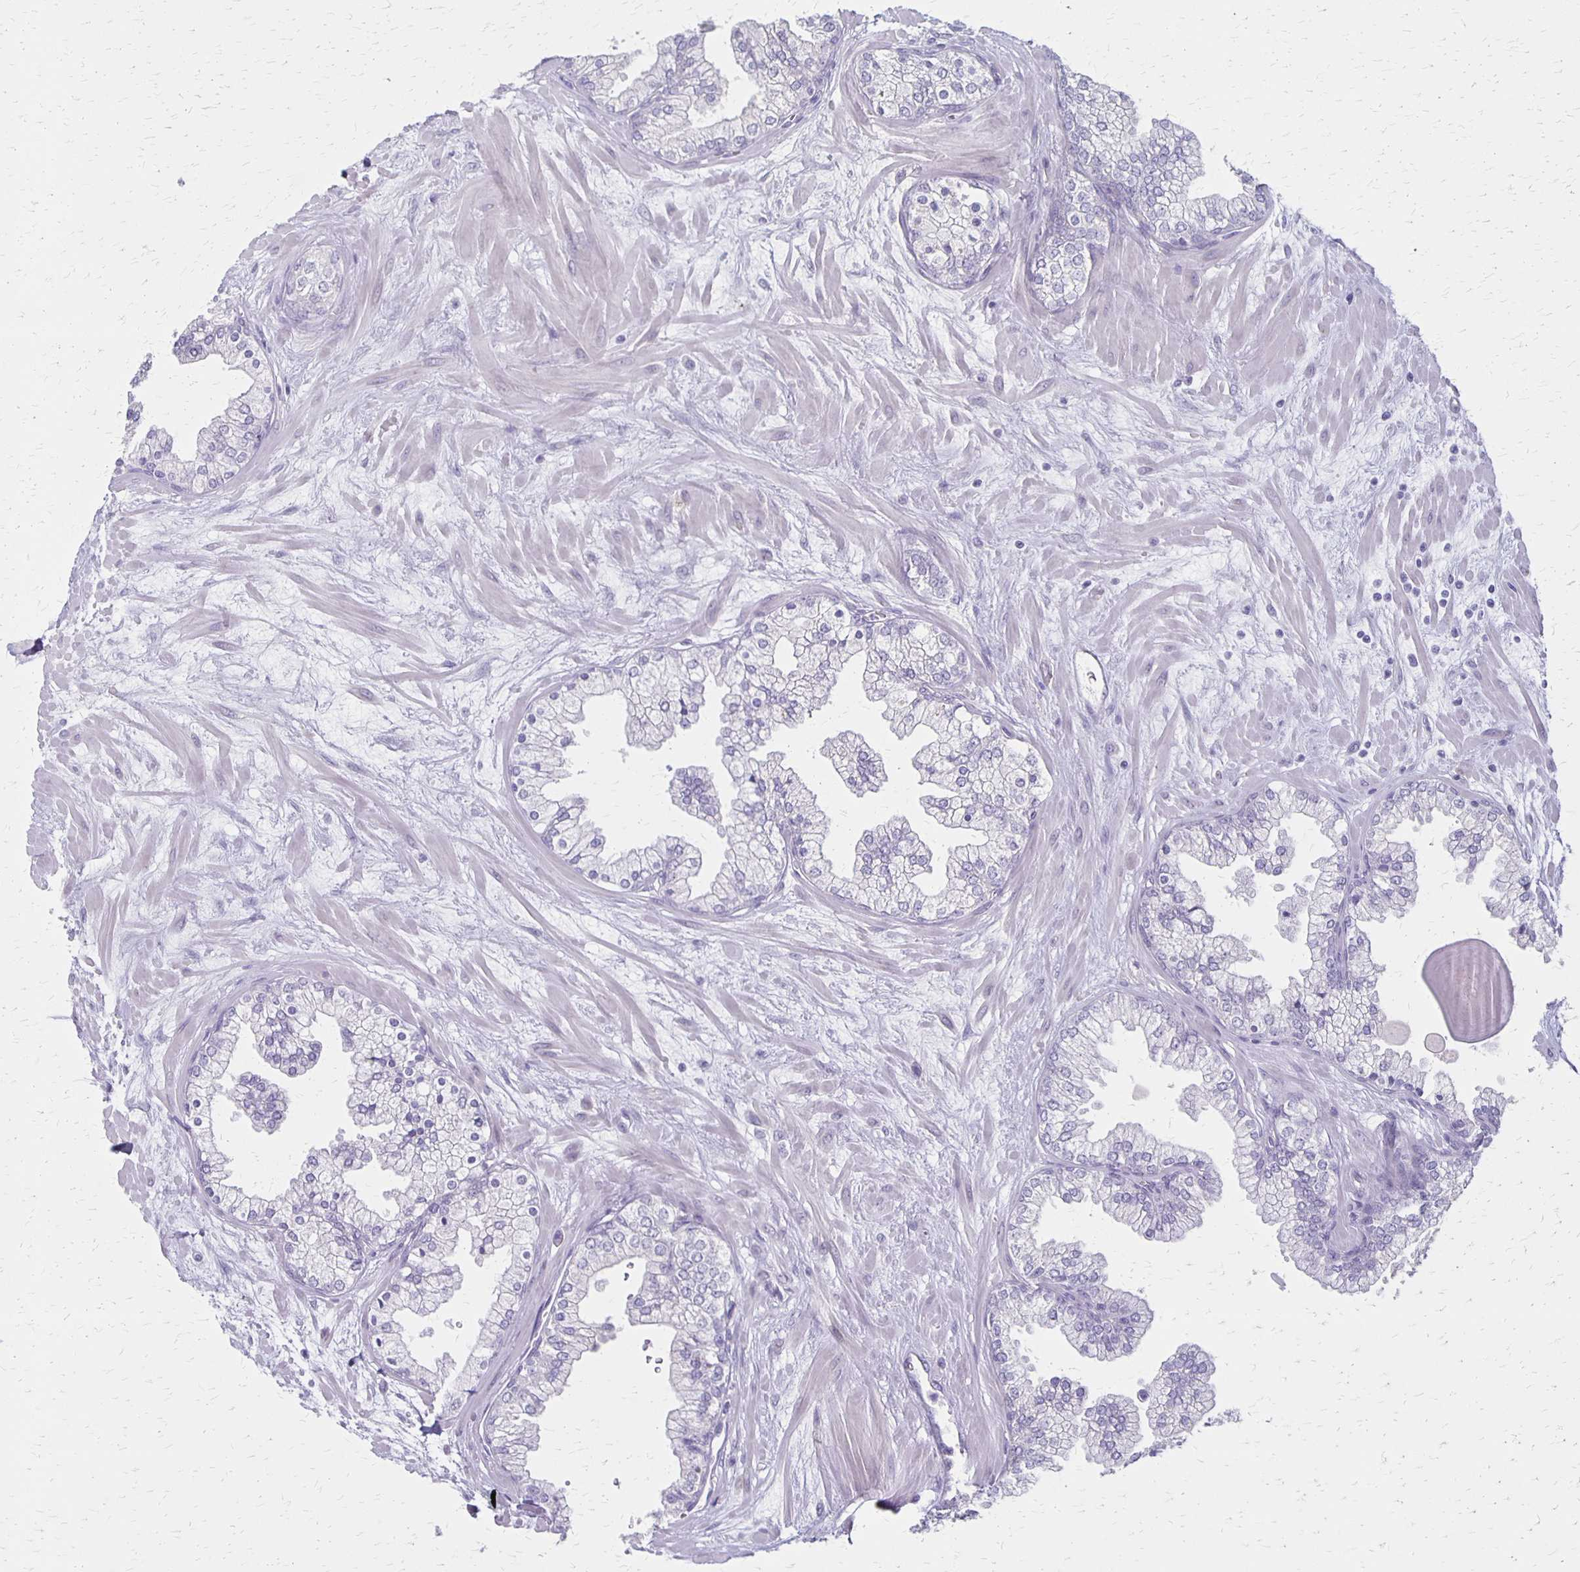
{"staining": {"intensity": "negative", "quantity": "none", "location": "none"}, "tissue": "prostate", "cell_type": "Glandular cells", "image_type": "normal", "snomed": [{"axis": "morphology", "description": "Normal tissue, NOS"}, {"axis": "topography", "description": "Prostate"}, {"axis": "topography", "description": "Peripheral nerve tissue"}], "caption": "Glandular cells show no significant protein expression in unremarkable prostate. The staining was performed using DAB (3,3'-diaminobenzidine) to visualize the protein expression in brown, while the nuclei were stained in blue with hematoxylin (Magnification: 20x).", "gene": "HOMER1", "patient": {"sex": "male", "age": 61}}